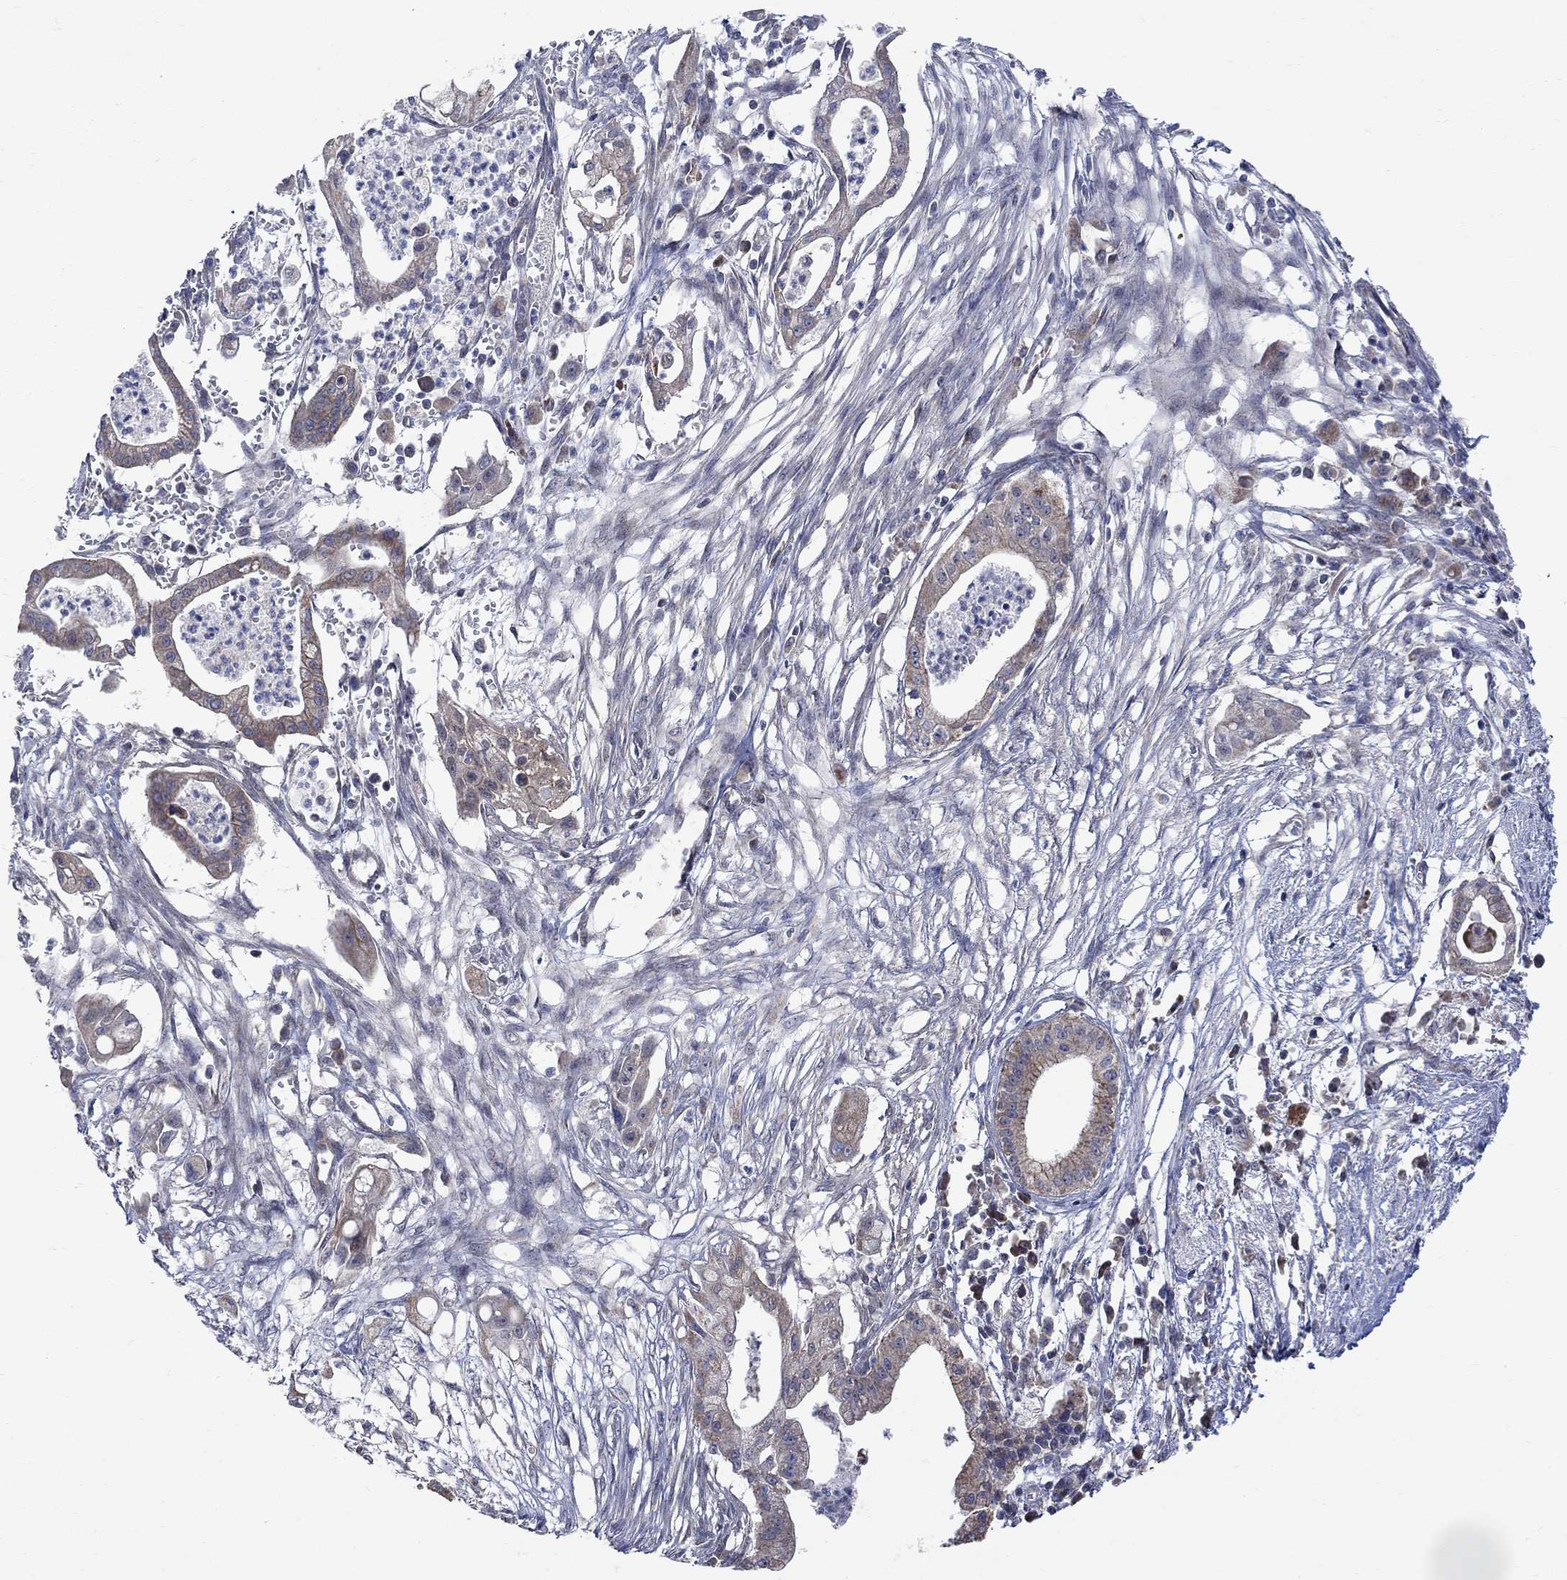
{"staining": {"intensity": "moderate", "quantity": "<25%", "location": "cytoplasmic/membranous"}, "tissue": "pancreatic cancer", "cell_type": "Tumor cells", "image_type": "cancer", "snomed": [{"axis": "morphology", "description": "Normal tissue, NOS"}, {"axis": "morphology", "description": "Adenocarcinoma, NOS"}, {"axis": "topography", "description": "Pancreas"}], "caption": "Protein expression by IHC shows moderate cytoplasmic/membranous expression in about <25% of tumor cells in pancreatic cancer.", "gene": "ANKRA2", "patient": {"sex": "female", "age": 58}}